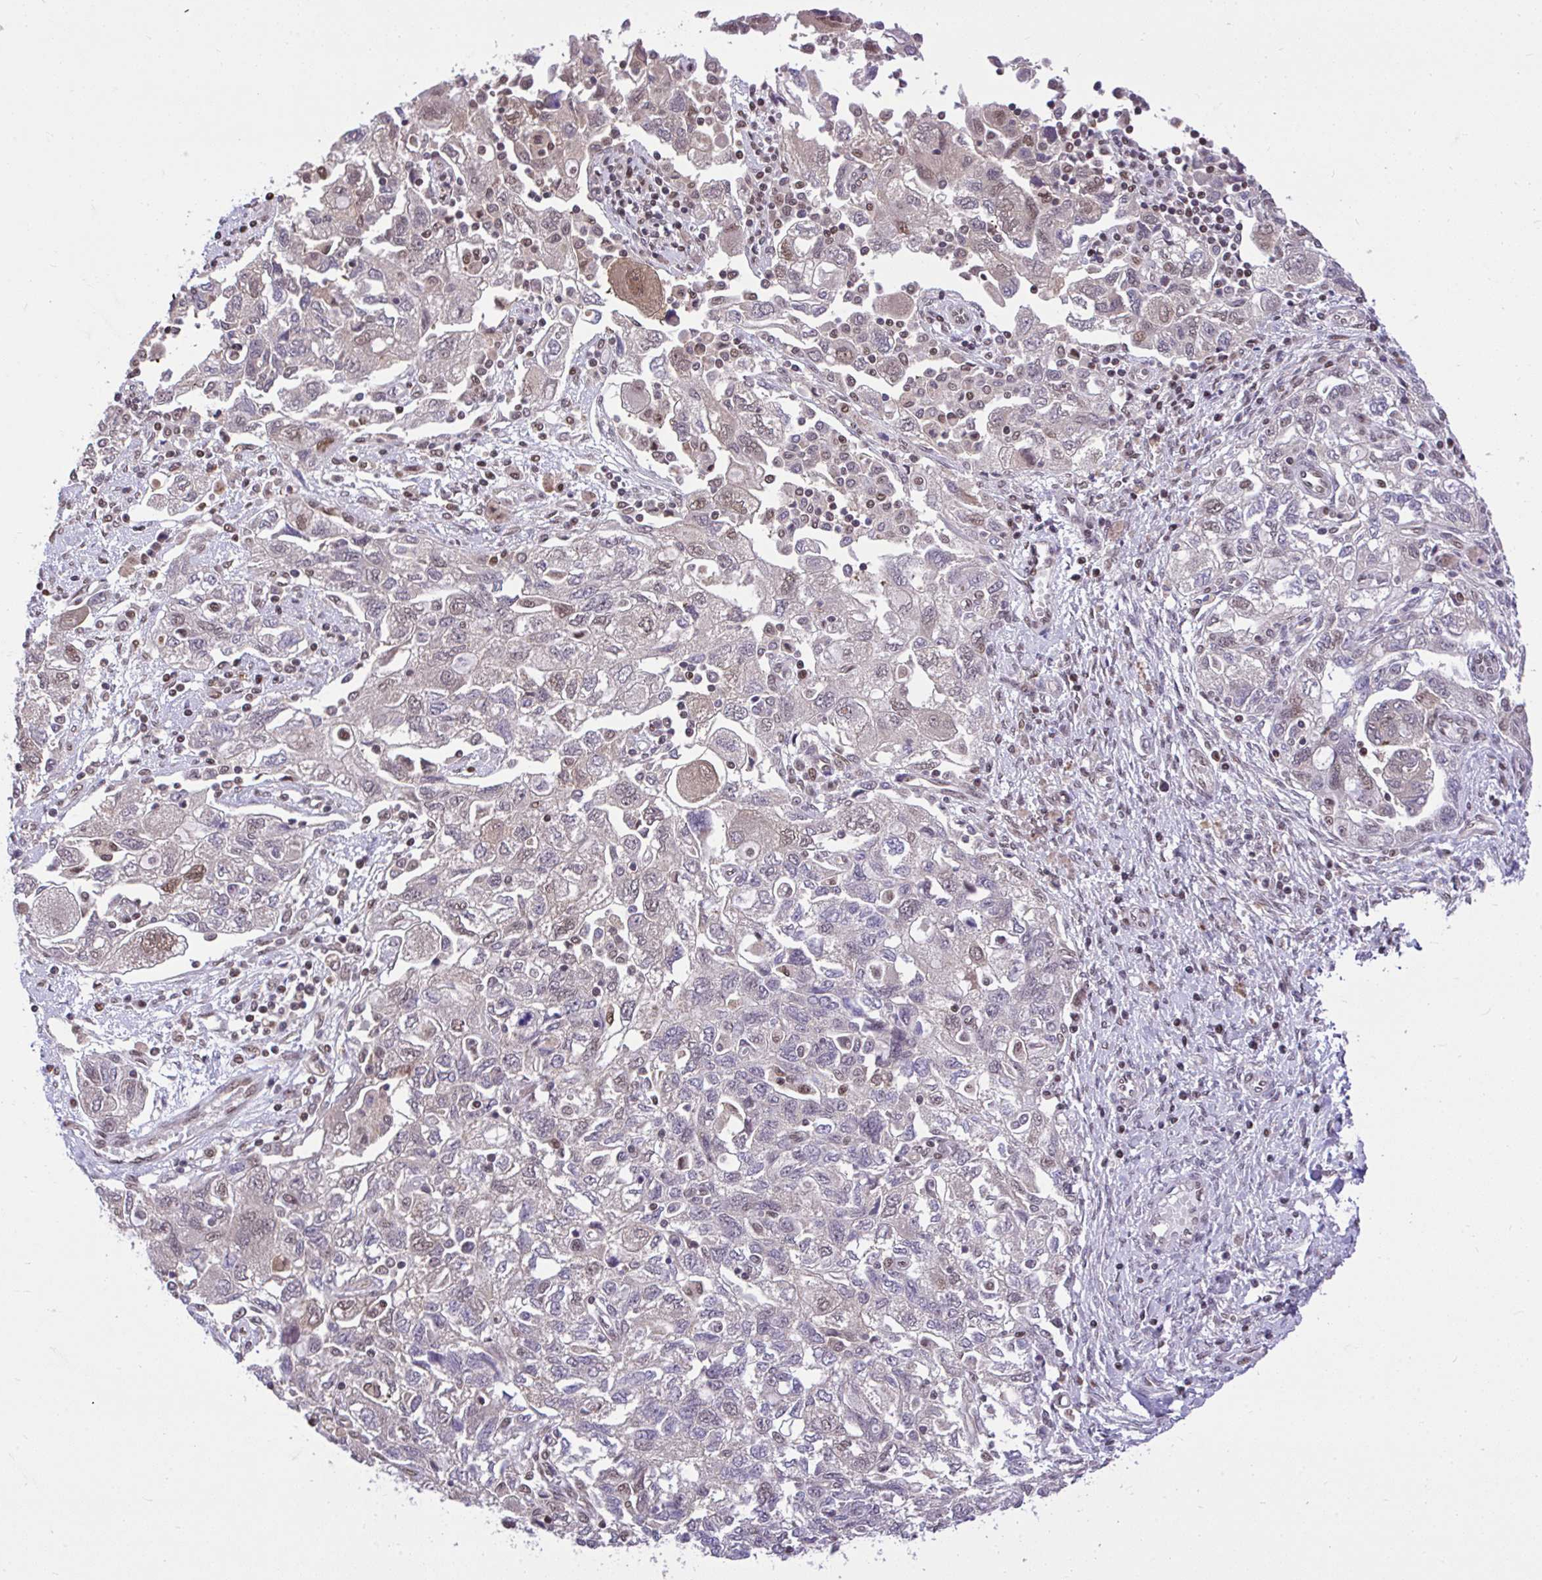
{"staining": {"intensity": "weak", "quantity": "<25%", "location": "nuclear"}, "tissue": "ovarian cancer", "cell_type": "Tumor cells", "image_type": "cancer", "snomed": [{"axis": "morphology", "description": "Carcinoma, NOS"}, {"axis": "morphology", "description": "Cystadenocarcinoma, serous, NOS"}, {"axis": "topography", "description": "Ovary"}], "caption": "Immunohistochemical staining of ovarian cancer exhibits no significant positivity in tumor cells.", "gene": "GLIS3", "patient": {"sex": "female", "age": 69}}